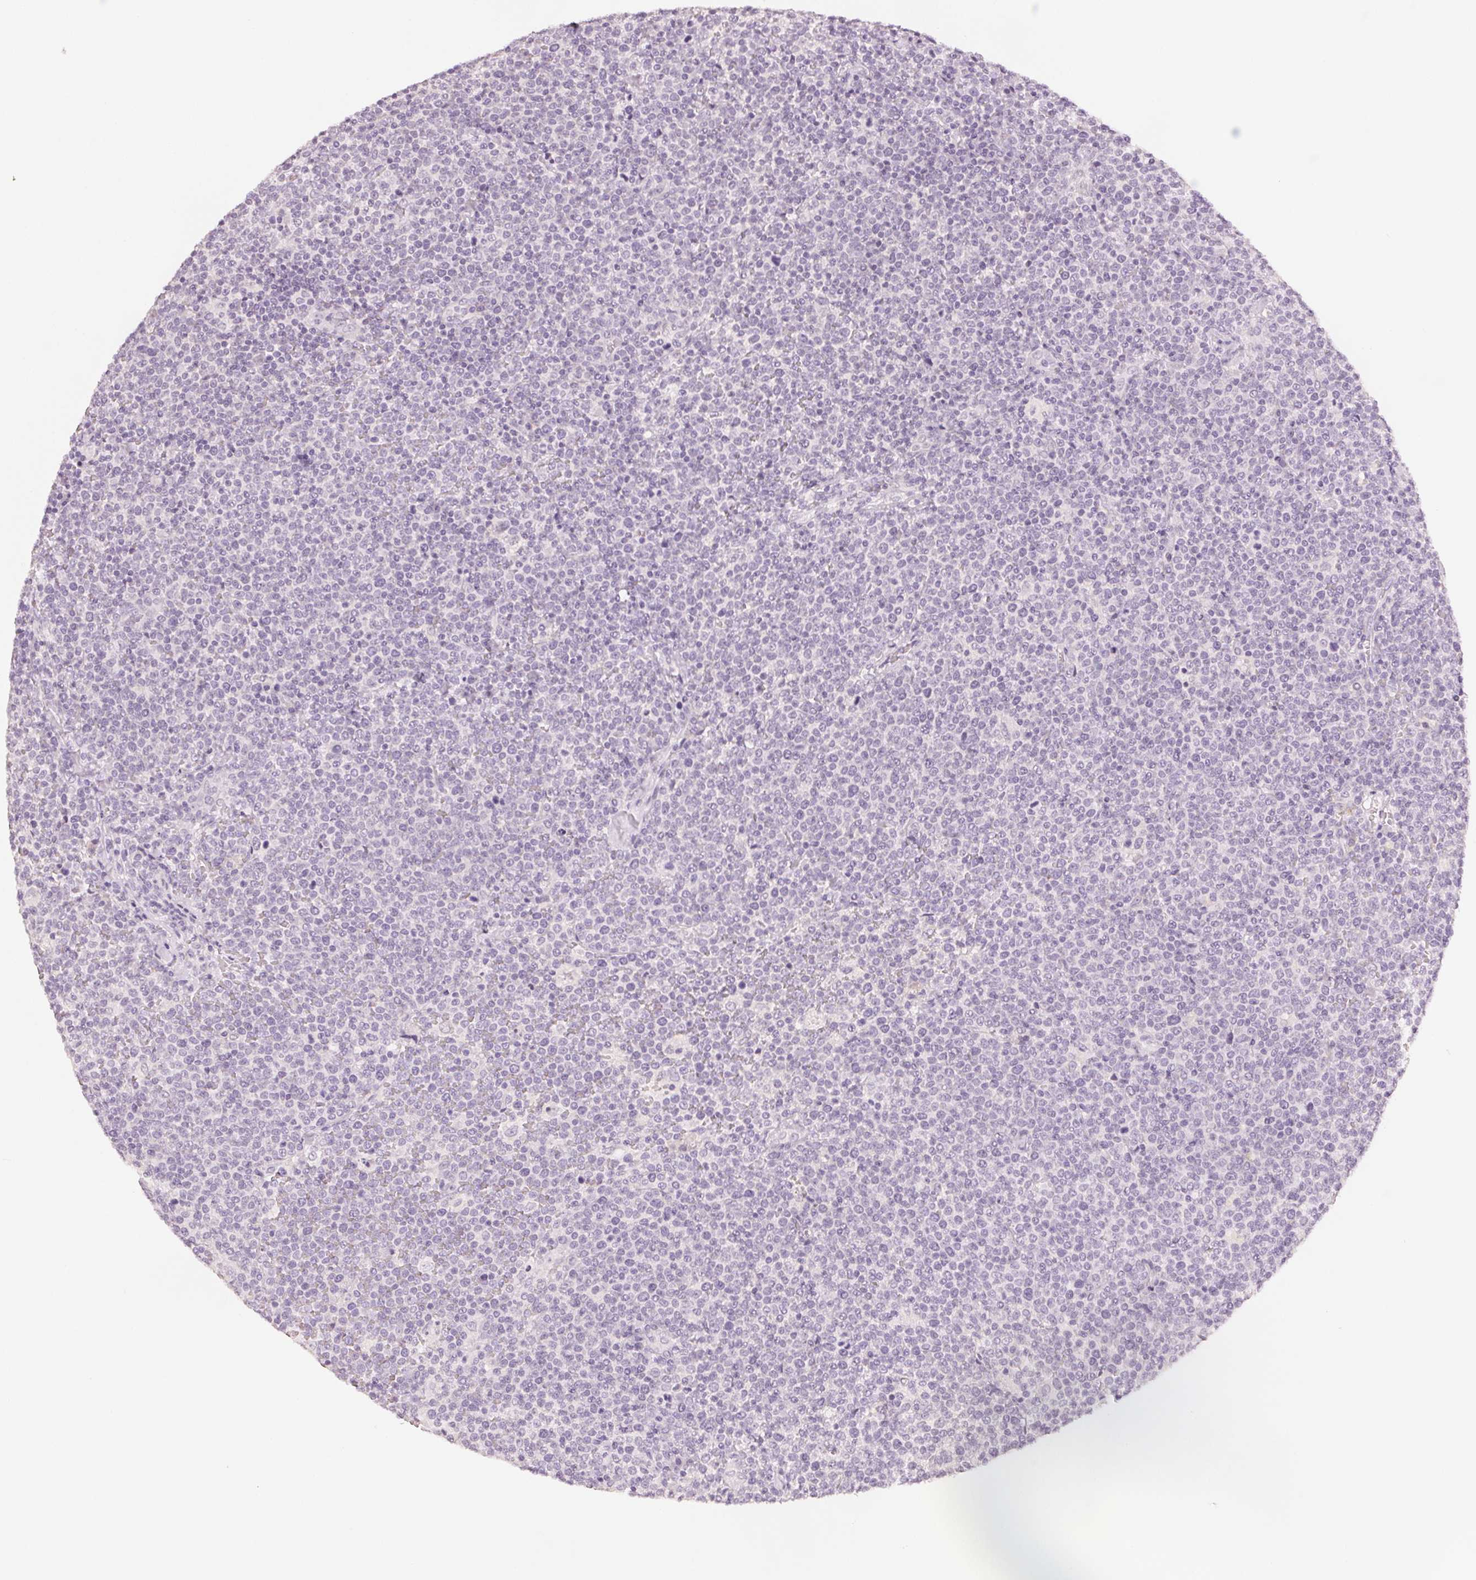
{"staining": {"intensity": "negative", "quantity": "none", "location": "none"}, "tissue": "lymphoma", "cell_type": "Tumor cells", "image_type": "cancer", "snomed": [{"axis": "morphology", "description": "Malignant lymphoma, non-Hodgkin's type, High grade"}, {"axis": "topography", "description": "Lymph node"}], "caption": "Tumor cells are negative for protein expression in human lymphoma. (Immunohistochemistry, brightfield microscopy, high magnification).", "gene": "SCGN", "patient": {"sex": "male", "age": 61}}